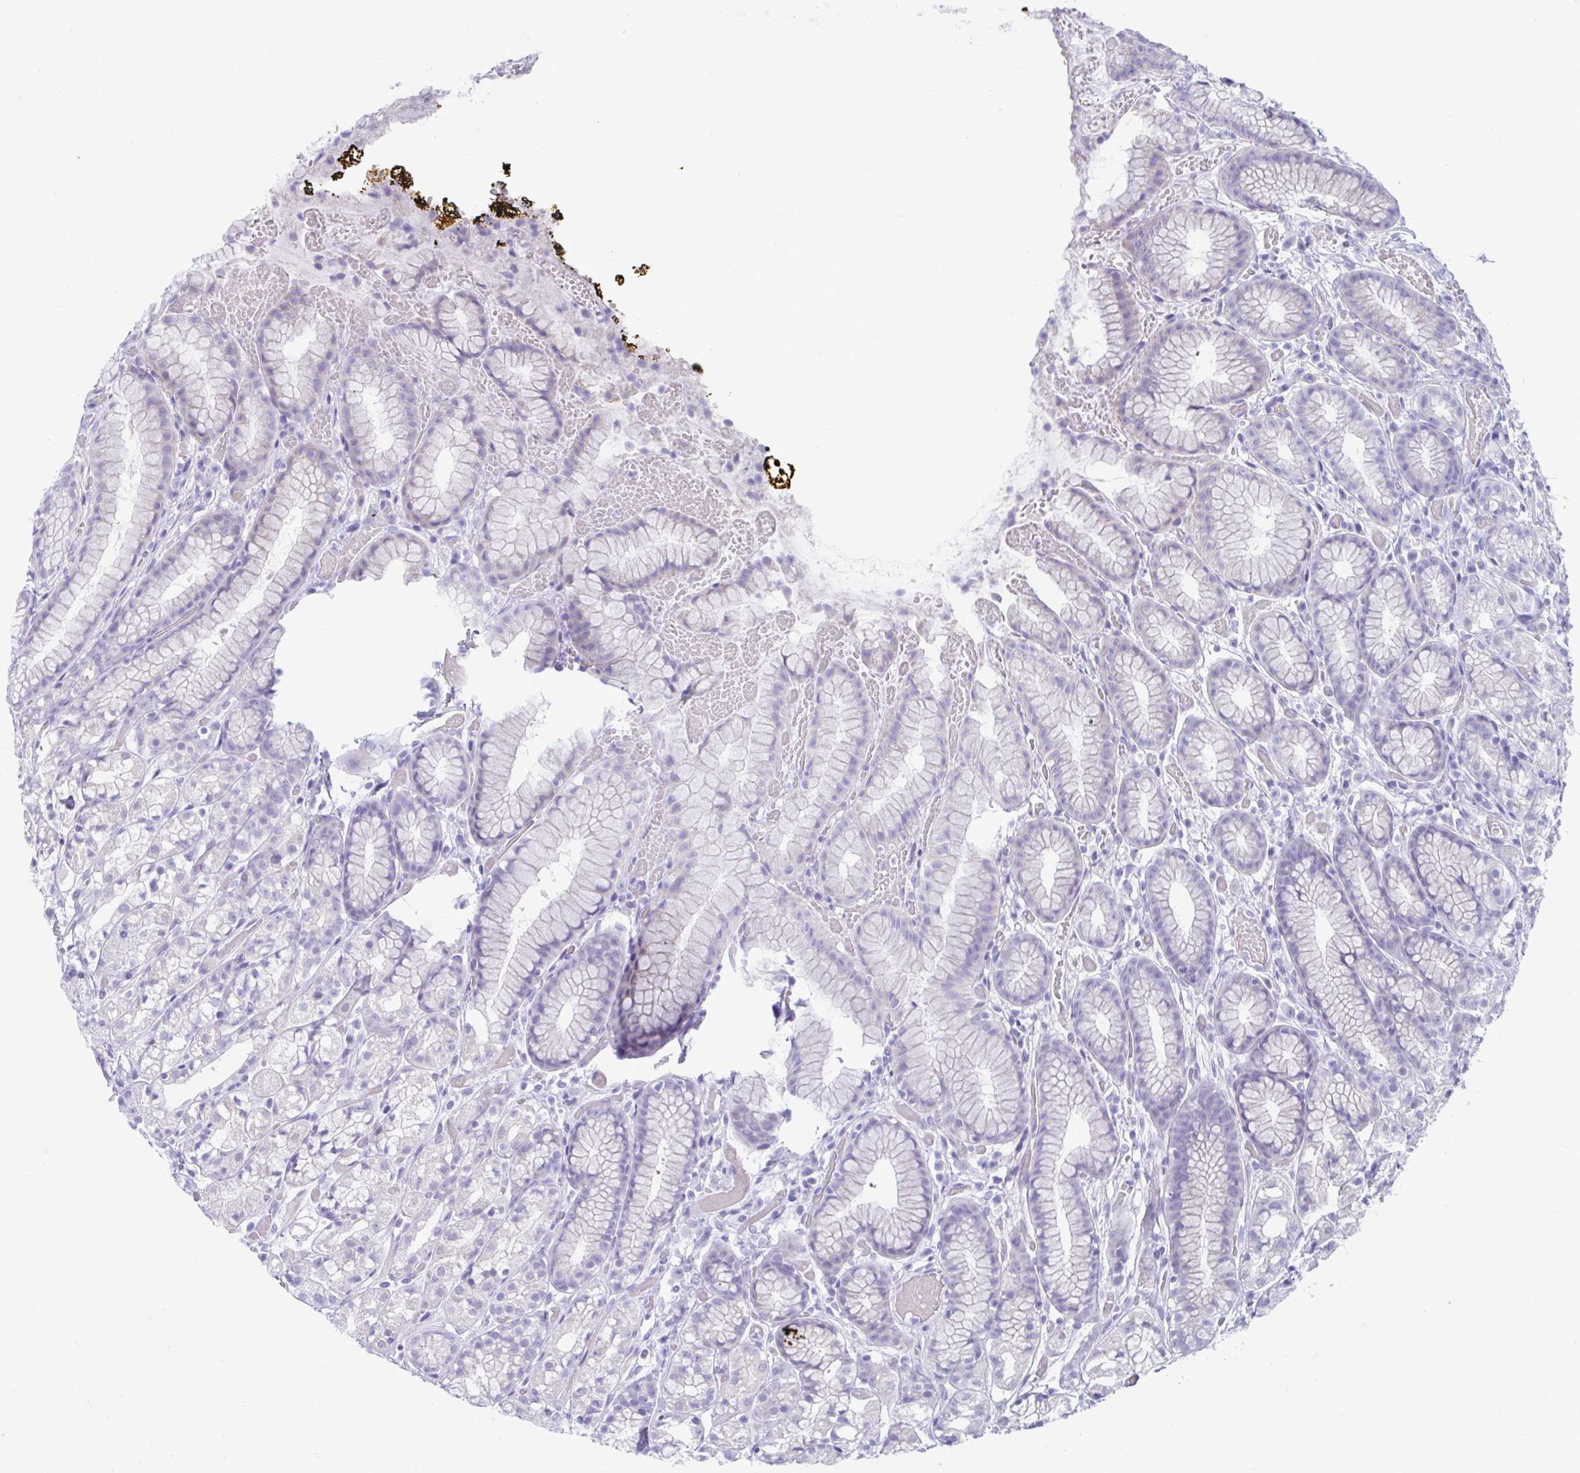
{"staining": {"intensity": "negative", "quantity": "none", "location": "none"}, "tissue": "stomach", "cell_type": "Glandular cells", "image_type": "normal", "snomed": [{"axis": "morphology", "description": "Normal tissue, NOS"}, {"axis": "topography", "description": "Smooth muscle"}, {"axis": "topography", "description": "Stomach"}], "caption": "Immunohistochemical staining of unremarkable human stomach displays no significant positivity in glandular cells.", "gene": "ISL1", "patient": {"sex": "male", "age": 70}}